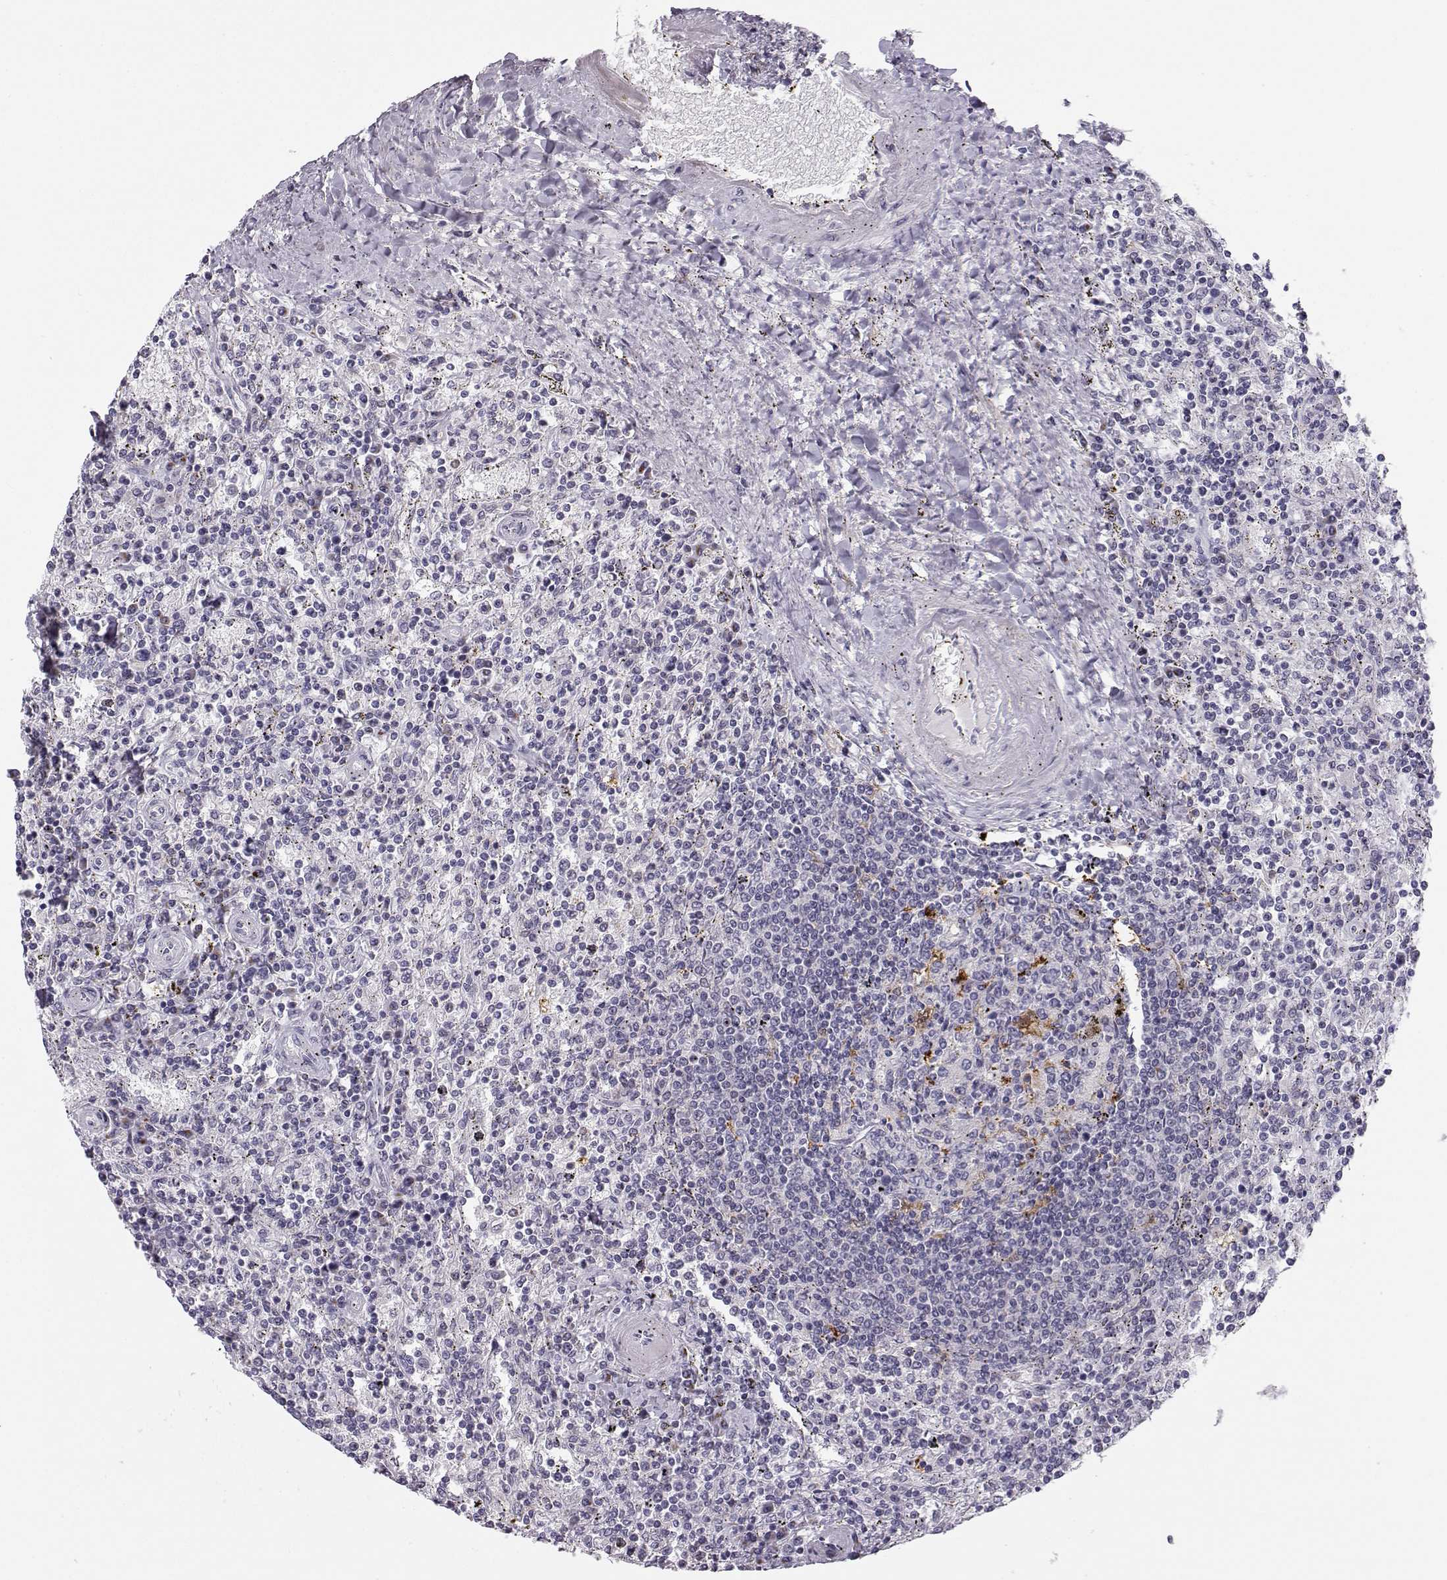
{"staining": {"intensity": "negative", "quantity": "none", "location": "none"}, "tissue": "lymphoma", "cell_type": "Tumor cells", "image_type": "cancer", "snomed": [{"axis": "morphology", "description": "Malignant lymphoma, non-Hodgkin's type, Low grade"}, {"axis": "topography", "description": "Spleen"}], "caption": "A photomicrograph of malignant lymphoma, non-Hodgkin's type (low-grade) stained for a protein shows no brown staining in tumor cells.", "gene": "HTR7", "patient": {"sex": "male", "age": 62}}